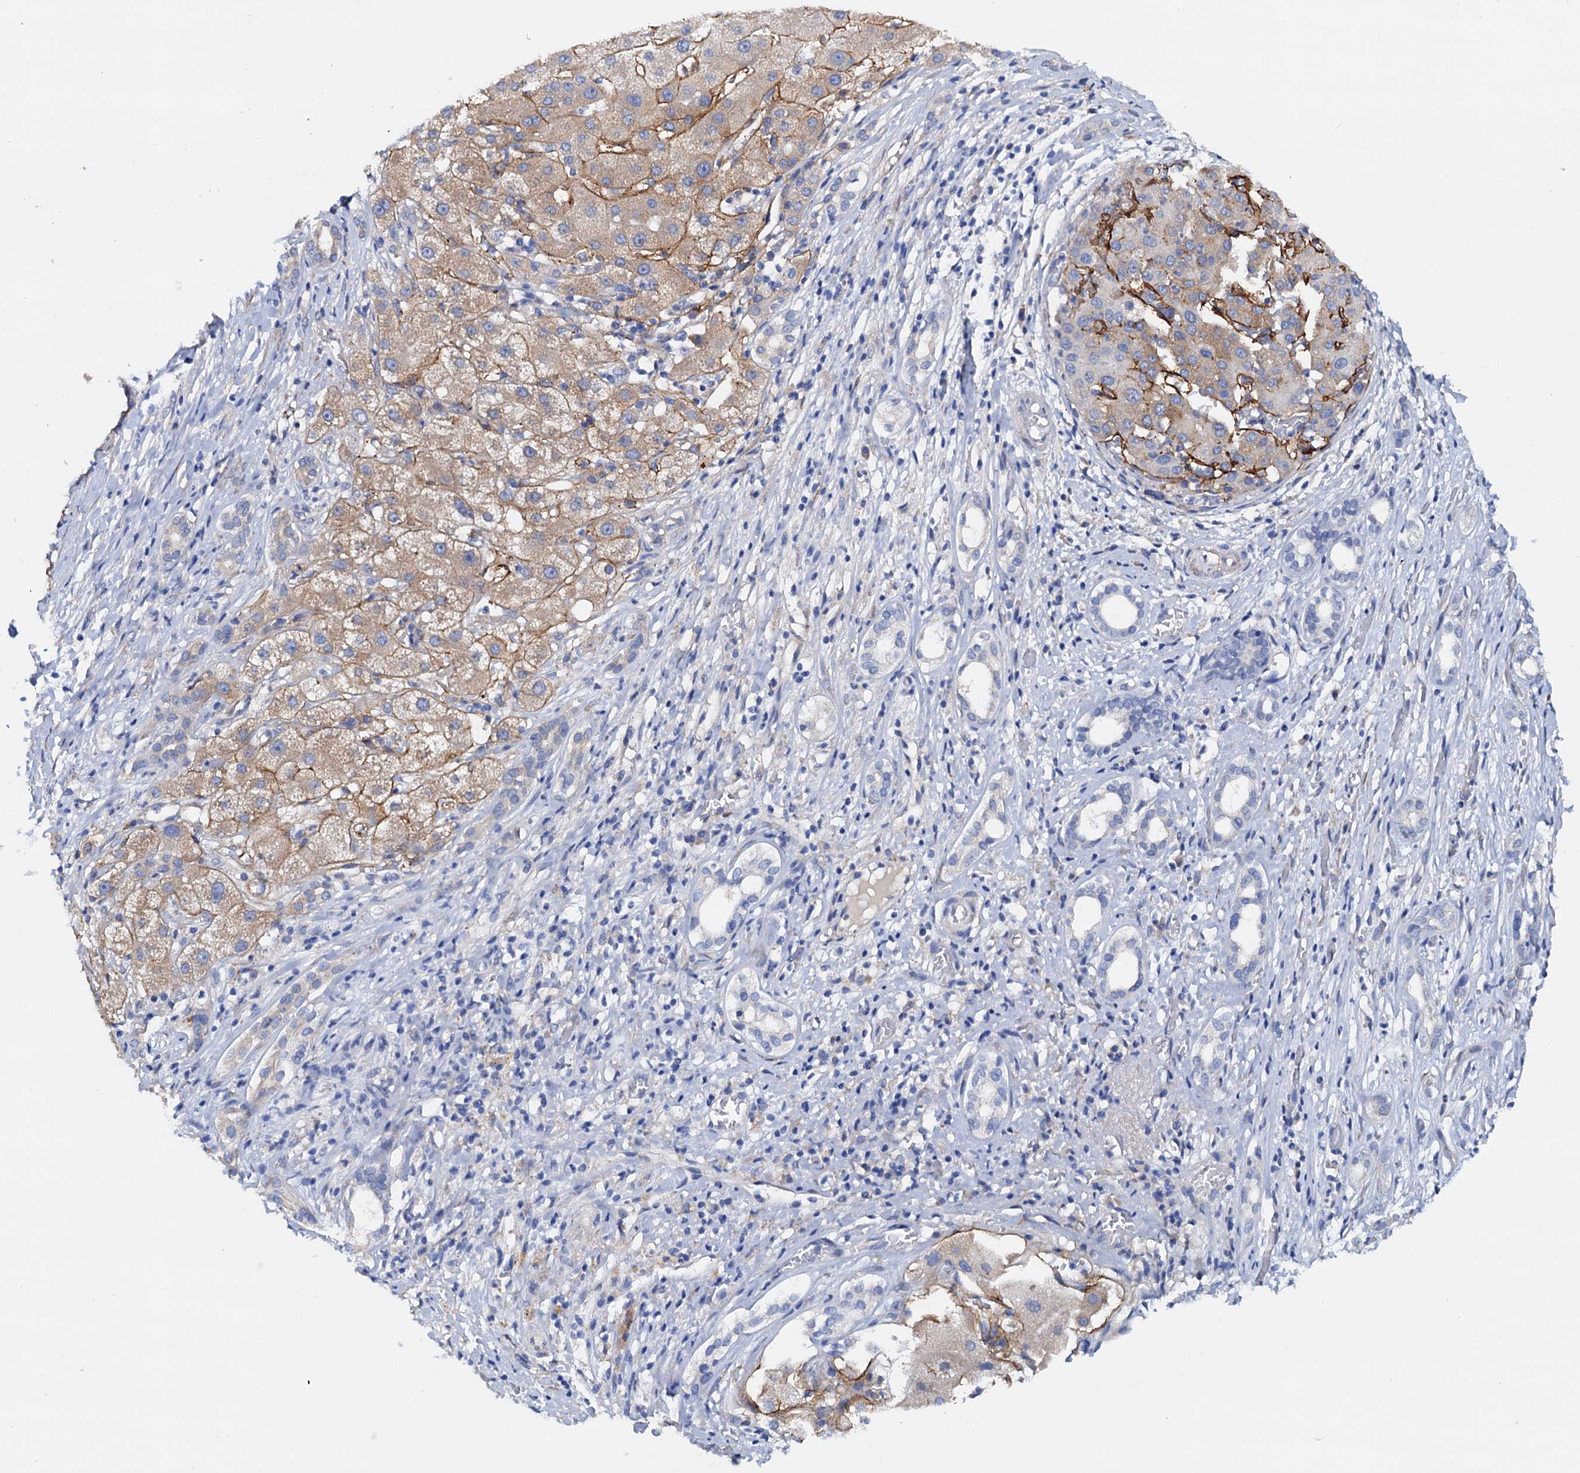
{"staining": {"intensity": "moderate", "quantity": ">75%", "location": "cytoplasmic/membranous"}, "tissue": "liver cancer", "cell_type": "Tumor cells", "image_type": "cancer", "snomed": [{"axis": "morphology", "description": "Carcinoma, Hepatocellular, NOS"}, {"axis": "topography", "description": "Liver"}], "caption": "A brown stain highlights moderate cytoplasmic/membranous expression of a protein in human liver cancer tumor cells.", "gene": "RASSF9", "patient": {"sex": "male", "age": 65}}